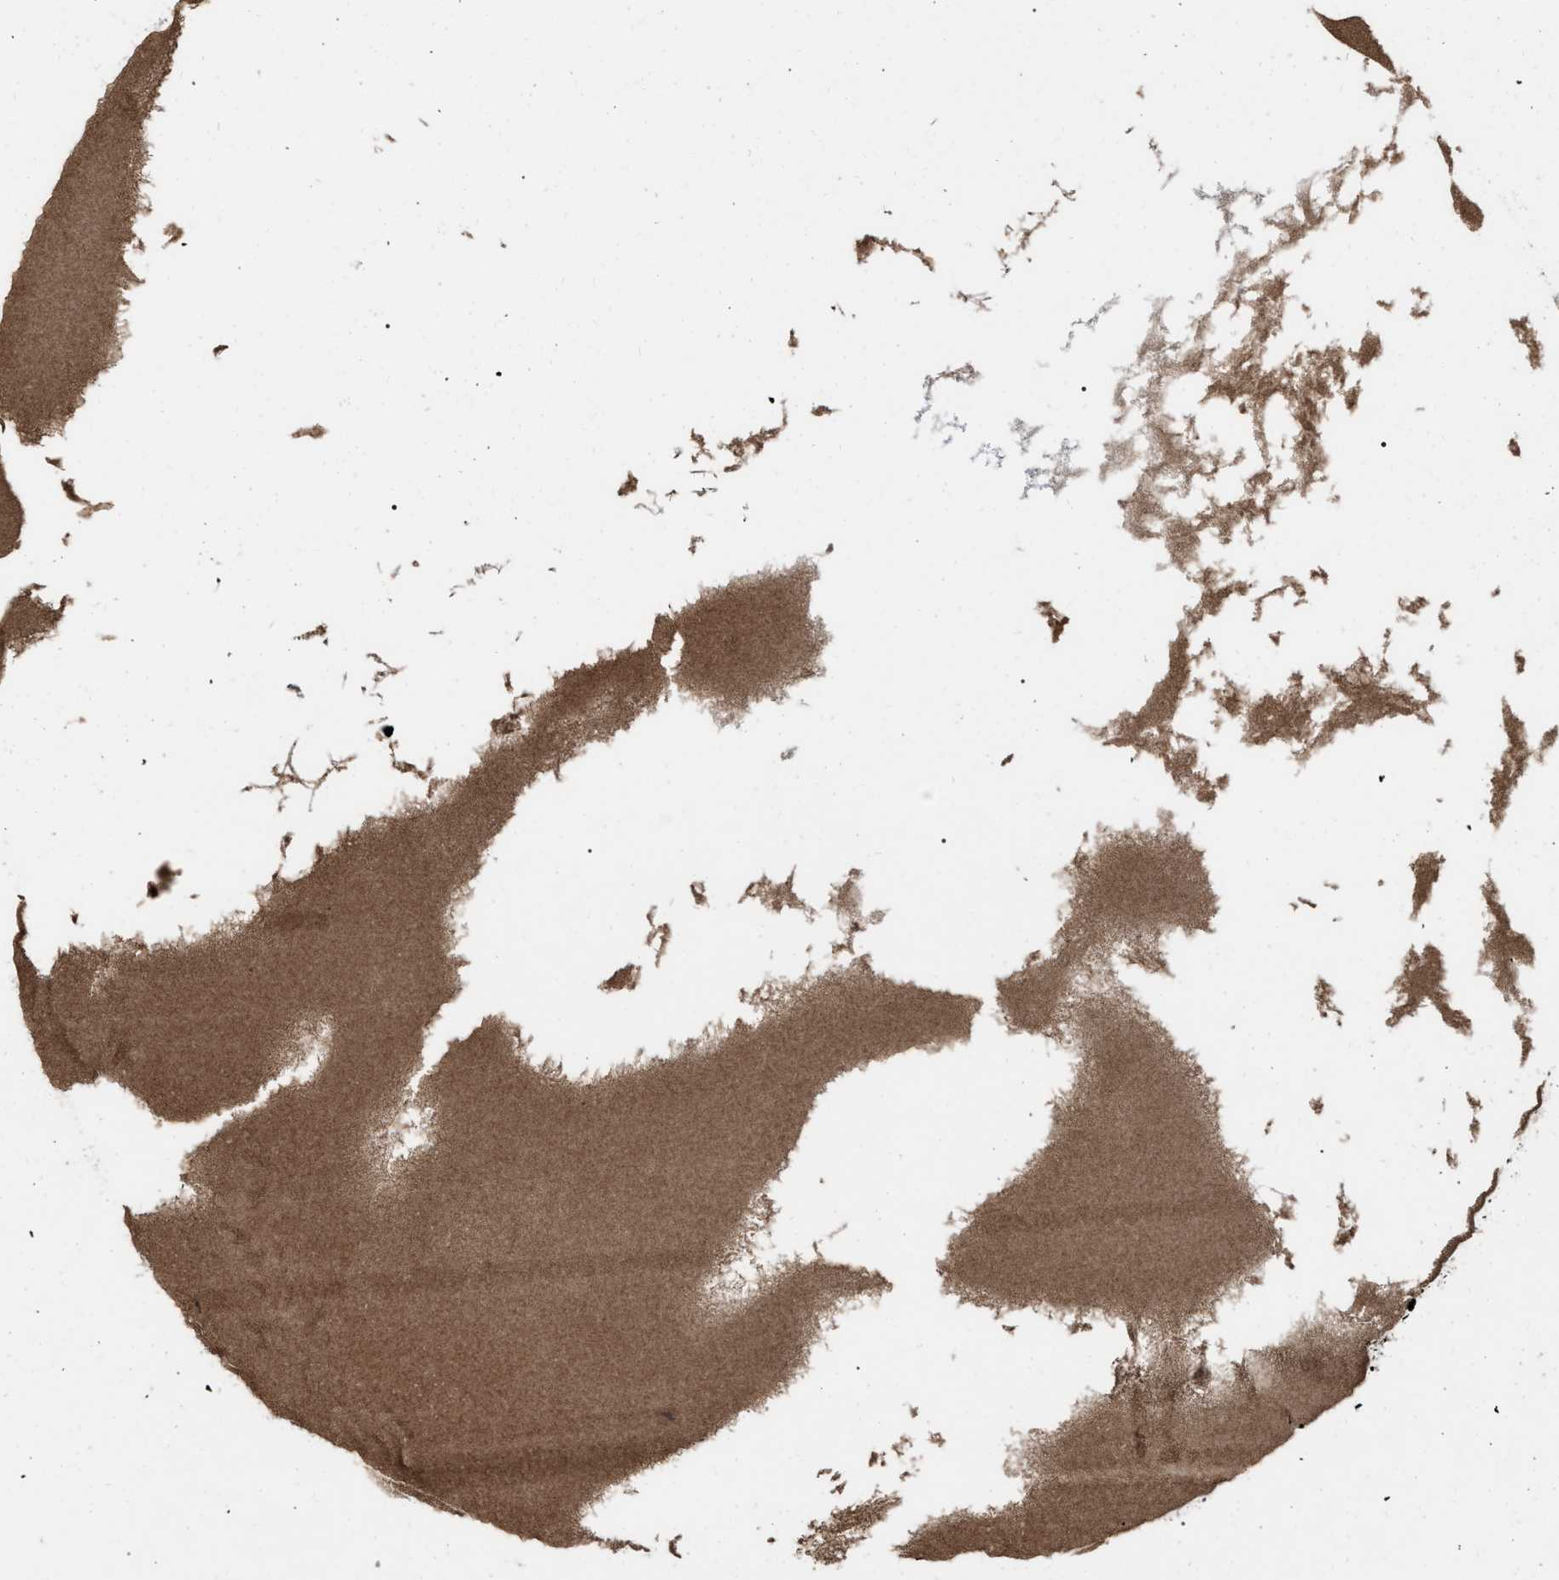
{"staining": {"intensity": "strong", "quantity": ">75%", "location": "cytoplasmic/membranous"}, "tissue": "testis cancer", "cell_type": "Tumor cells", "image_type": "cancer", "snomed": [{"axis": "morphology", "description": "Seminoma, NOS"}, {"axis": "topography", "description": "Testis"}], "caption": "Immunohistochemical staining of human seminoma (testis) reveals high levels of strong cytoplasmic/membranous positivity in about >75% of tumor cells. (Brightfield microscopy of DAB IHC at high magnification).", "gene": "RABEP1", "patient": {"sex": "male", "age": 71}}